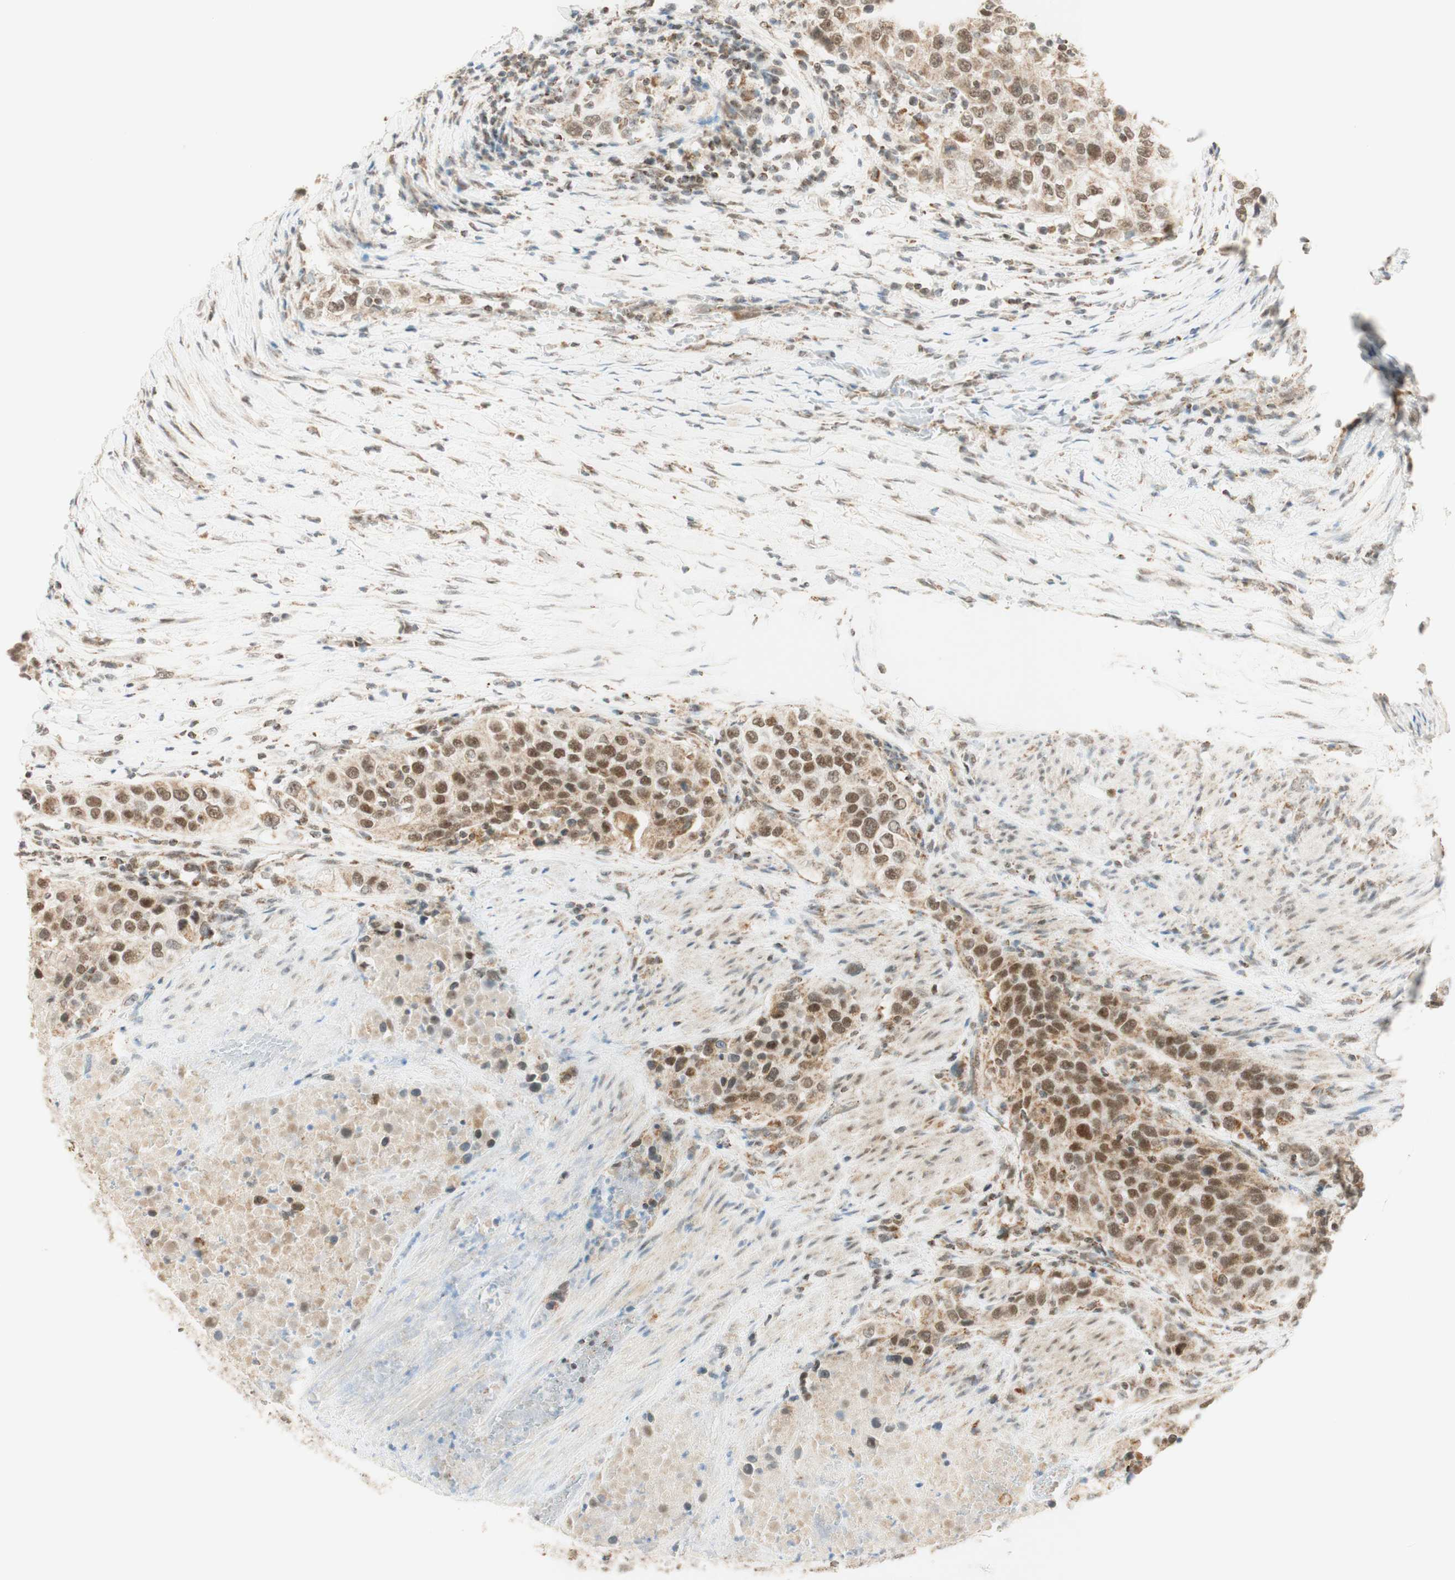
{"staining": {"intensity": "moderate", "quantity": ">75%", "location": "nuclear"}, "tissue": "urothelial cancer", "cell_type": "Tumor cells", "image_type": "cancer", "snomed": [{"axis": "morphology", "description": "Urothelial carcinoma, High grade"}, {"axis": "topography", "description": "Urinary bladder"}], "caption": "IHC (DAB (3,3'-diaminobenzidine)) staining of urothelial carcinoma (high-grade) demonstrates moderate nuclear protein staining in approximately >75% of tumor cells.", "gene": "ZNF782", "patient": {"sex": "female", "age": 80}}